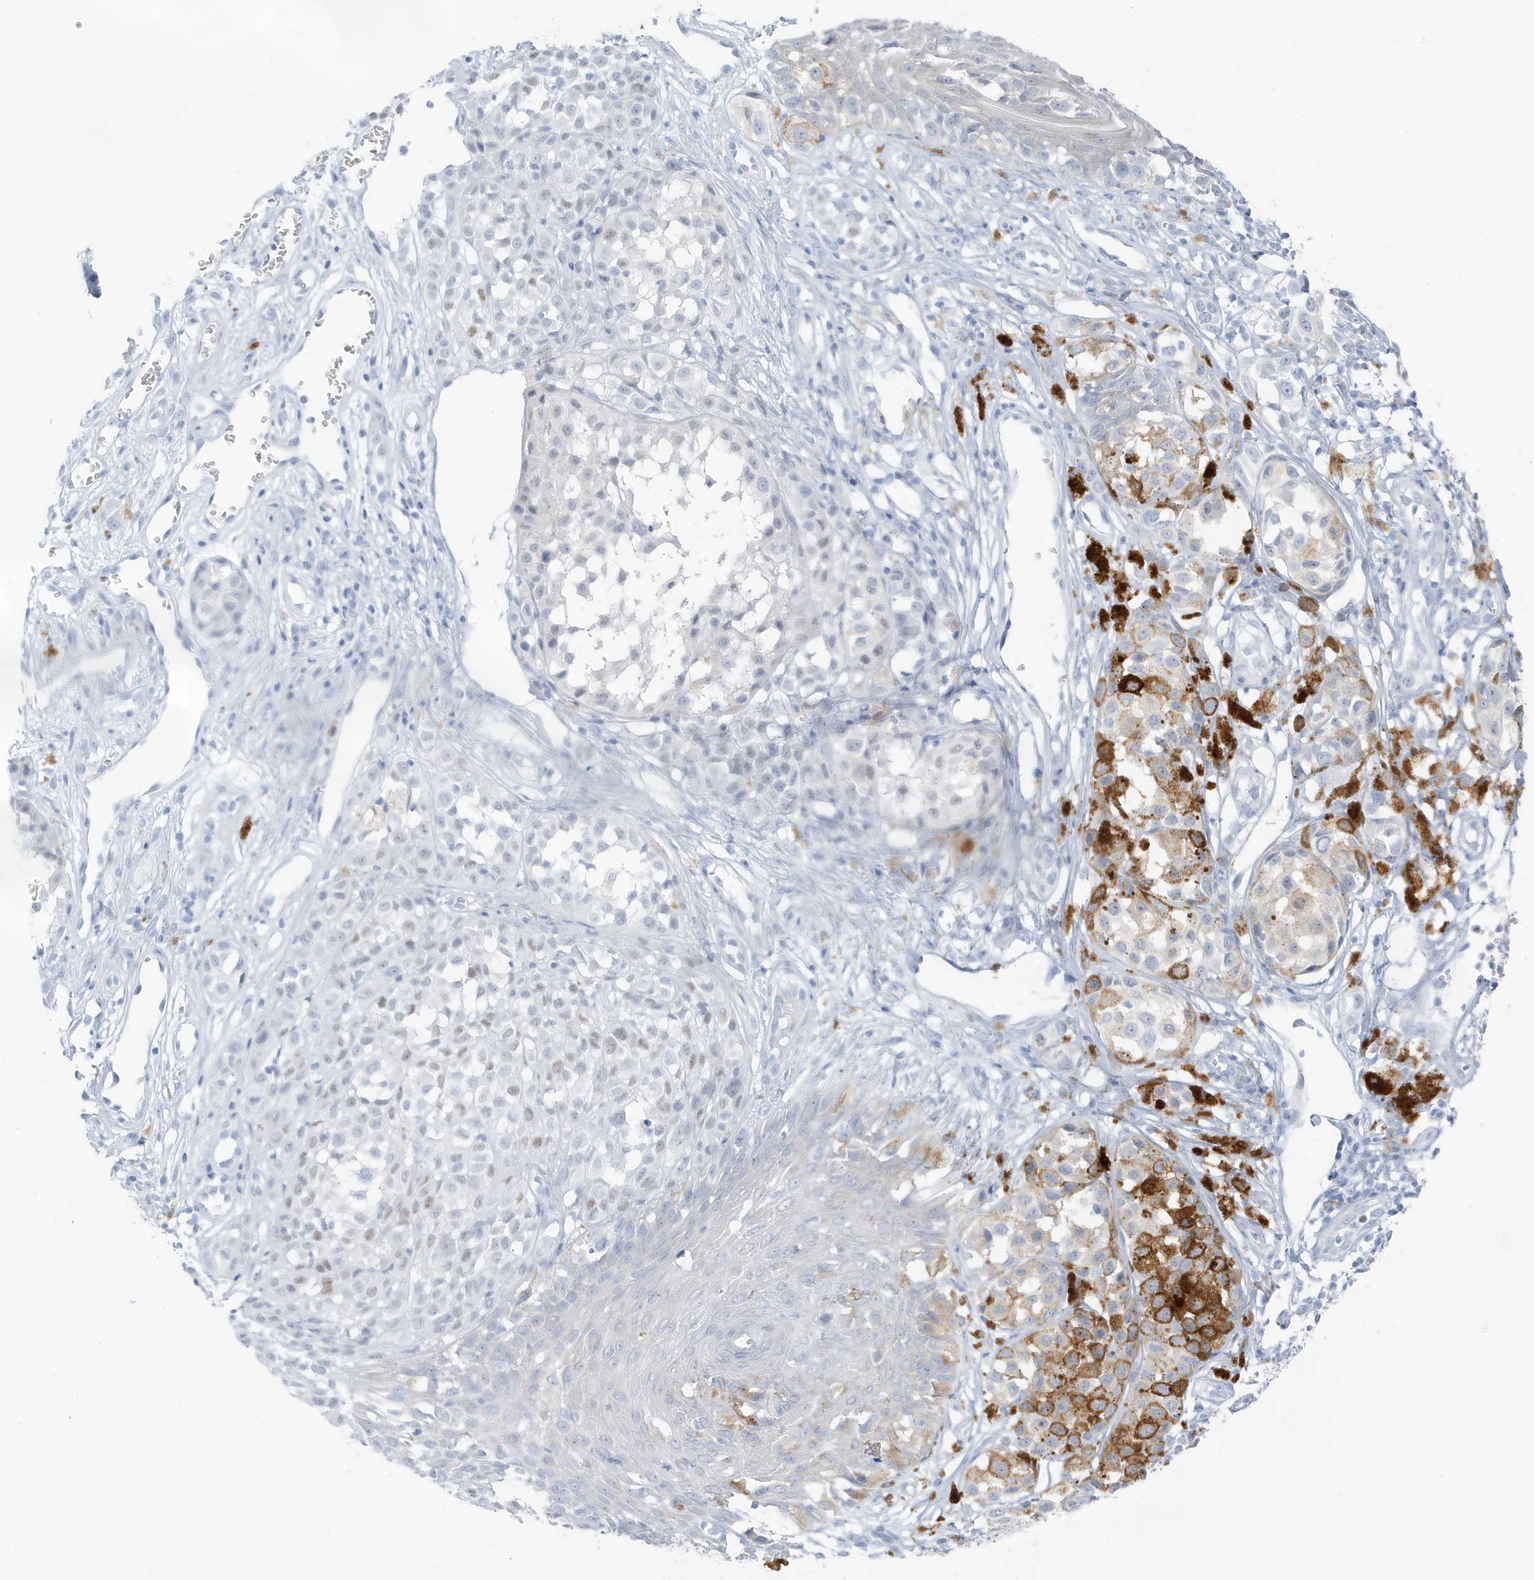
{"staining": {"intensity": "negative", "quantity": "none", "location": "none"}, "tissue": "melanoma", "cell_type": "Tumor cells", "image_type": "cancer", "snomed": [{"axis": "morphology", "description": "Malignant melanoma, NOS"}, {"axis": "topography", "description": "Skin of leg"}], "caption": "This is a image of IHC staining of malignant melanoma, which shows no staining in tumor cells.", "gene": "ZFP64", "patient": {"sex": "female", "age": 72}}